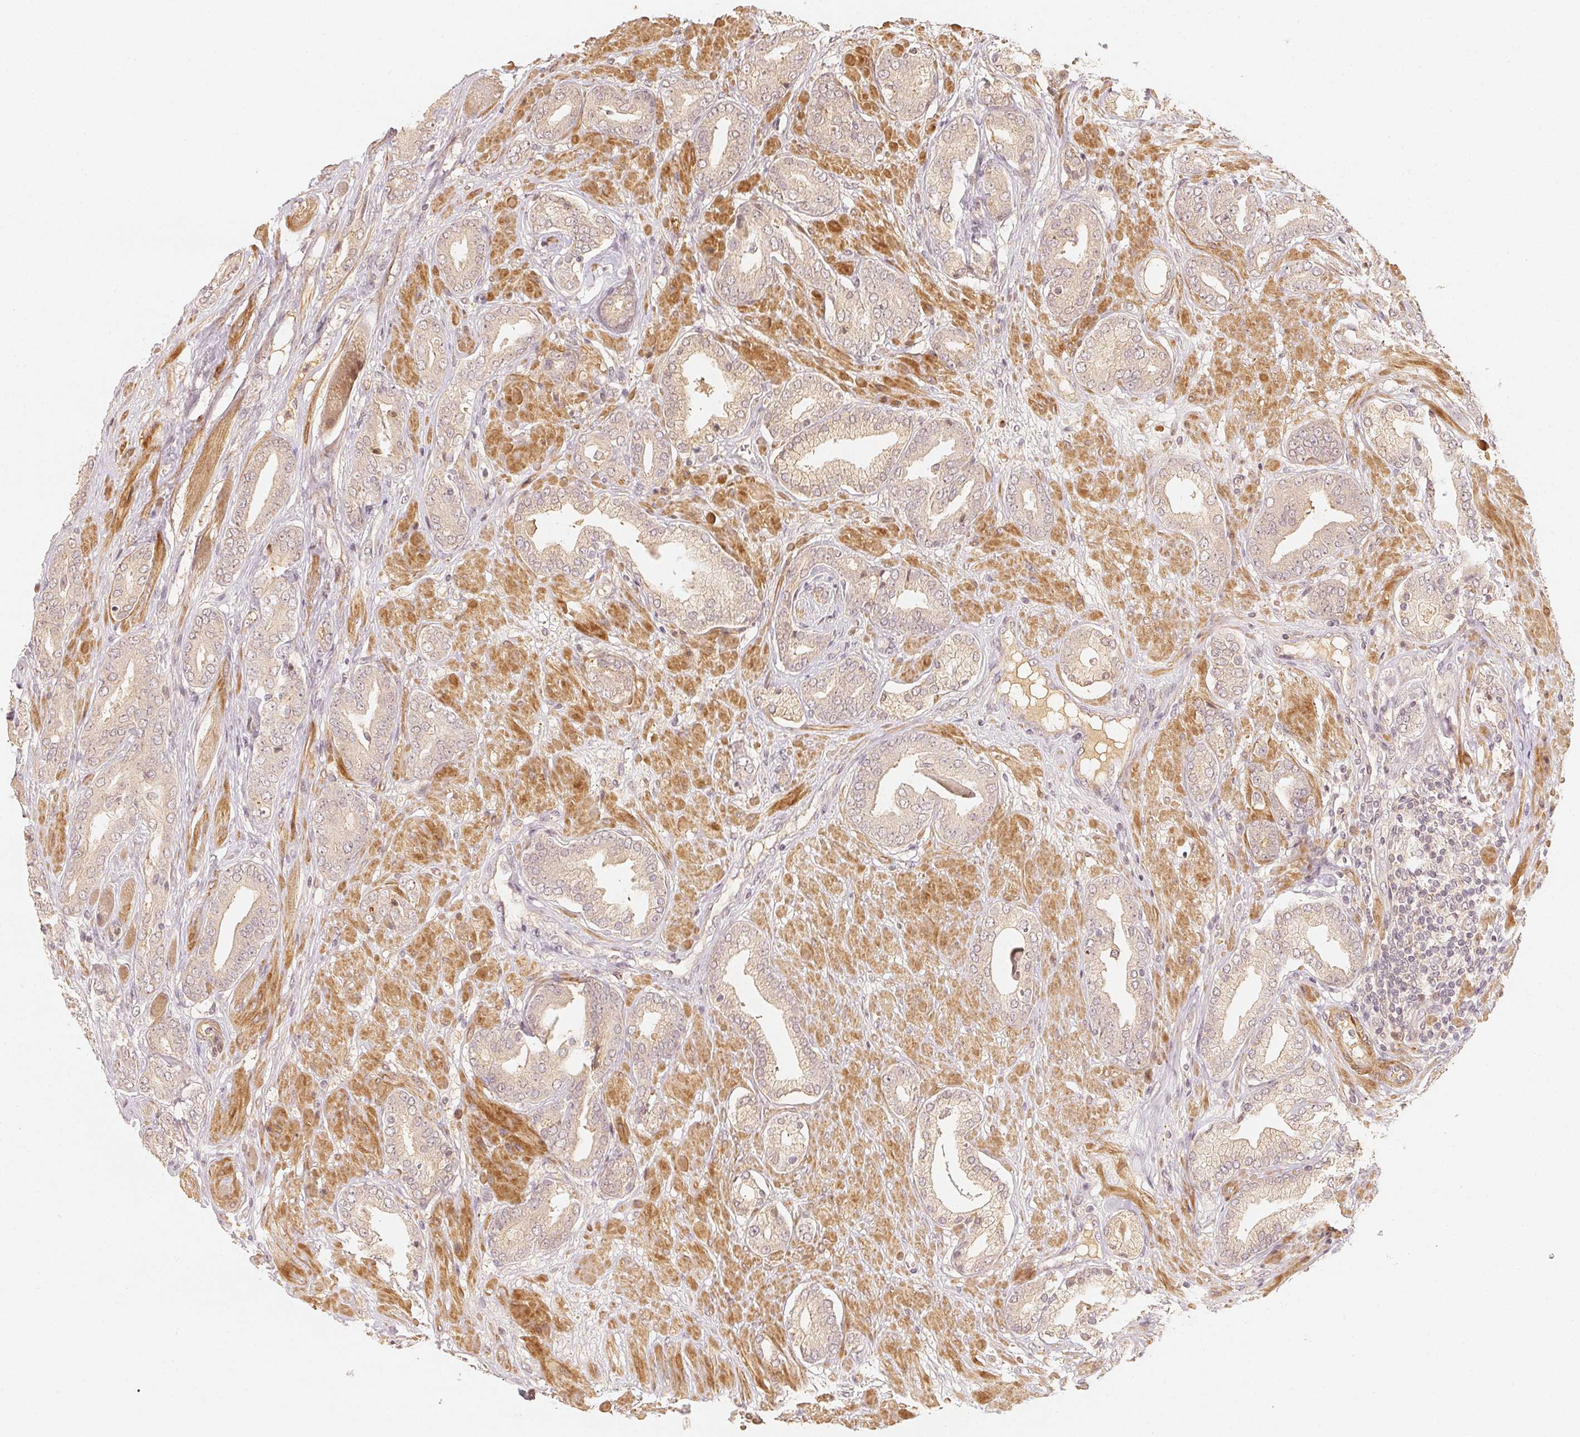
{"staining": {"intensity": "negative", "quantity": "none", "location": "none"}, "tissue": "prostate cancer", "cell_type": "Tumor cells", "image_type": "cancer", "snomed": [{"axis": "morphology", "description": "Adenocarcinoma, High grade"}, {"axis": "topography", "description": "Prostate"}], "caption": "Immunohistochemical staining of human high-grade adenocarcinoma (prostate) demonstrates no significant expression in tumor cells. (DAB (3,3'-diaminobenzidine) IHC visualized using brightfield microscopy, high magnification).", "gene": "SERPINE1", "patient": {"sex": "male", "age": 56}}